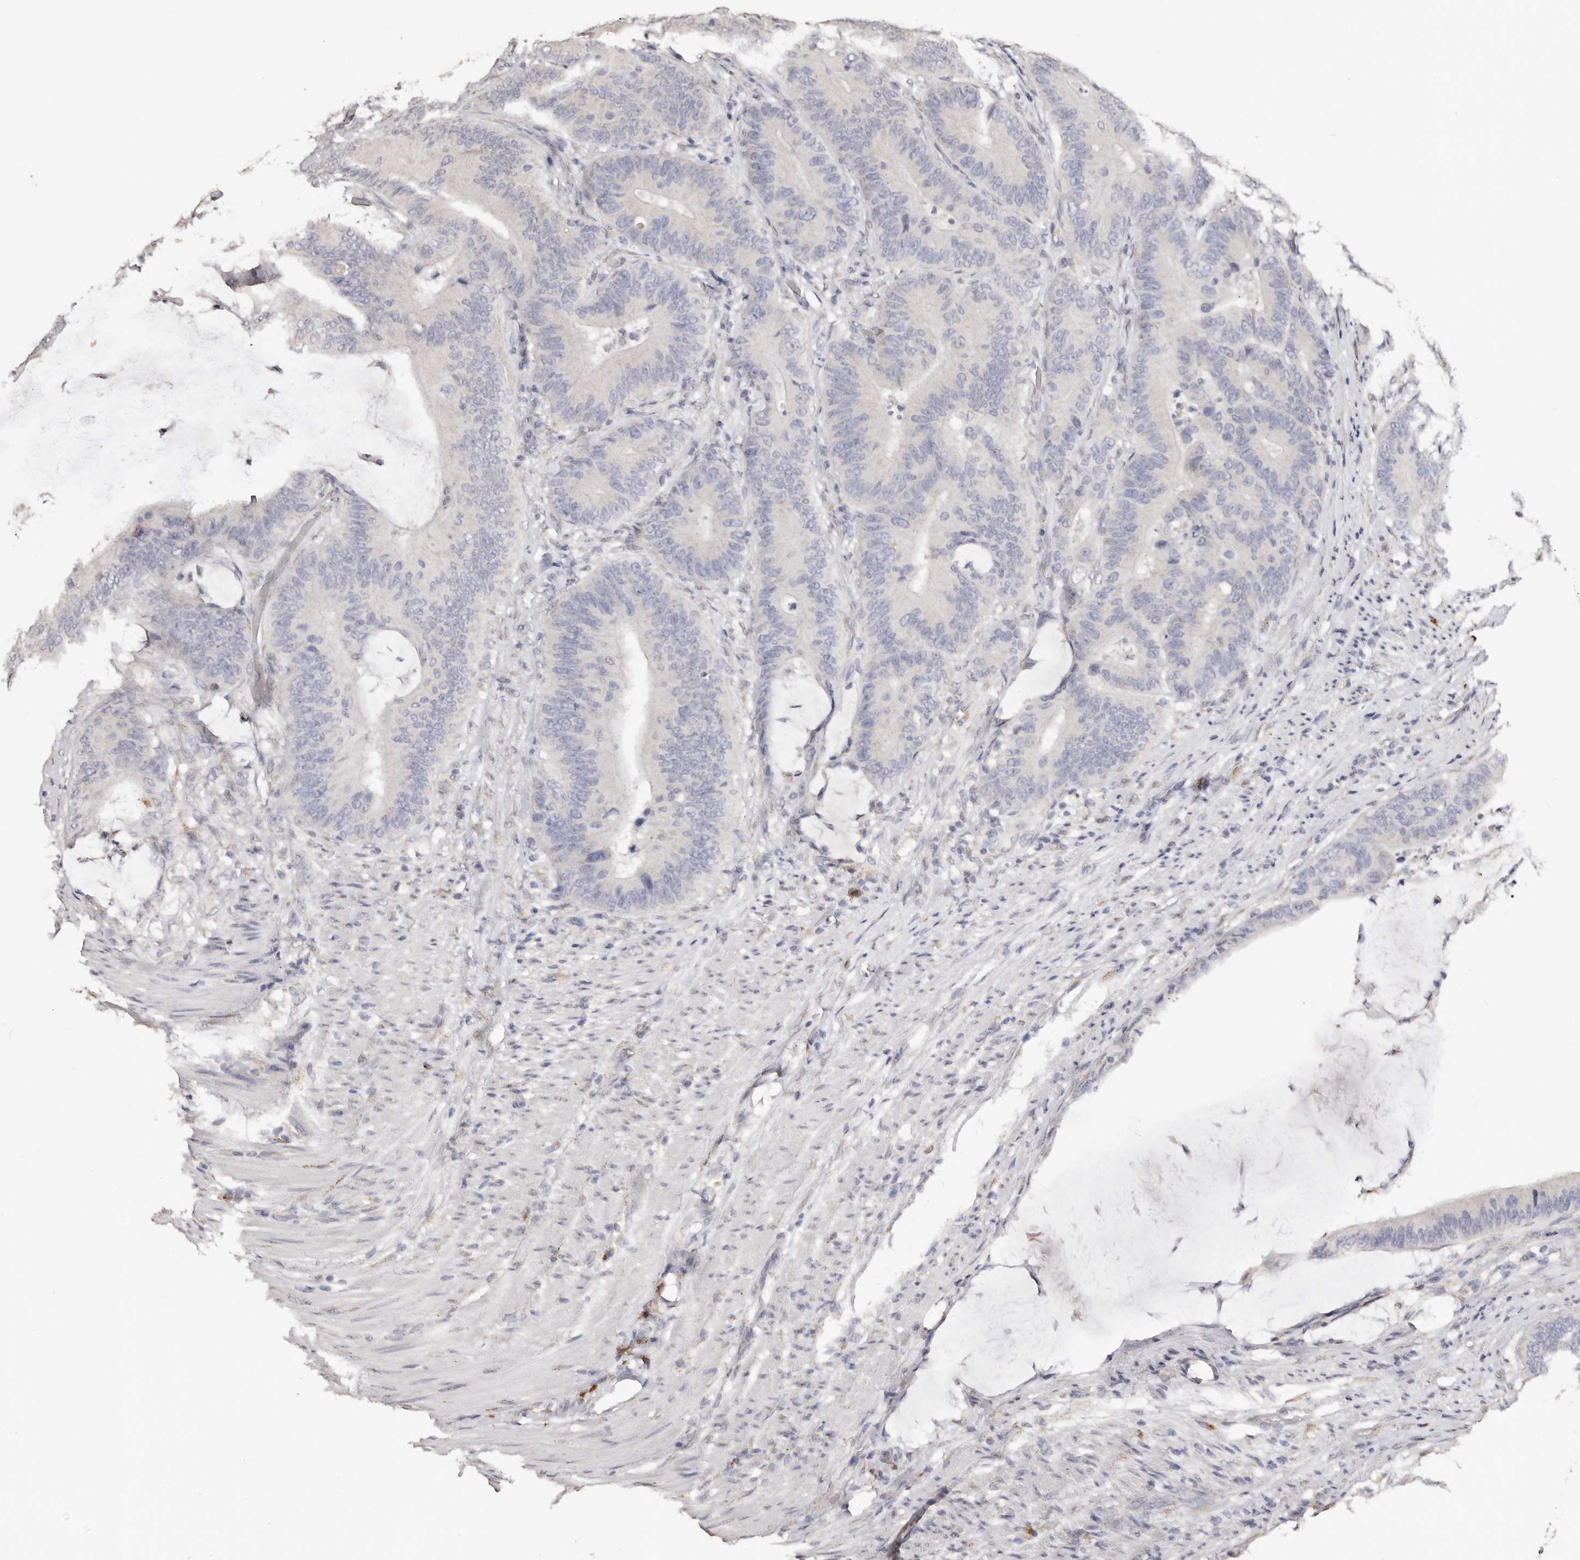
{"staining": {"intensity": "negative", "quantity": "none", "location": "none"}, "tissue": "colorectal cancer", "cell_type": "Tumor cells", "image_type": "cancer", "snomed": [{"axis": "morphology", "description": "Adenocarcinoma, NOS"}, {"axis": "topography", "description": "Colon"}], "caption": "DAB immunohistochemical staining of colorectal cancer demonstrates no significant positivity in tumor cells.", "gene": "LGALS7B", "patient": {"sex": "male", "age": 83}}